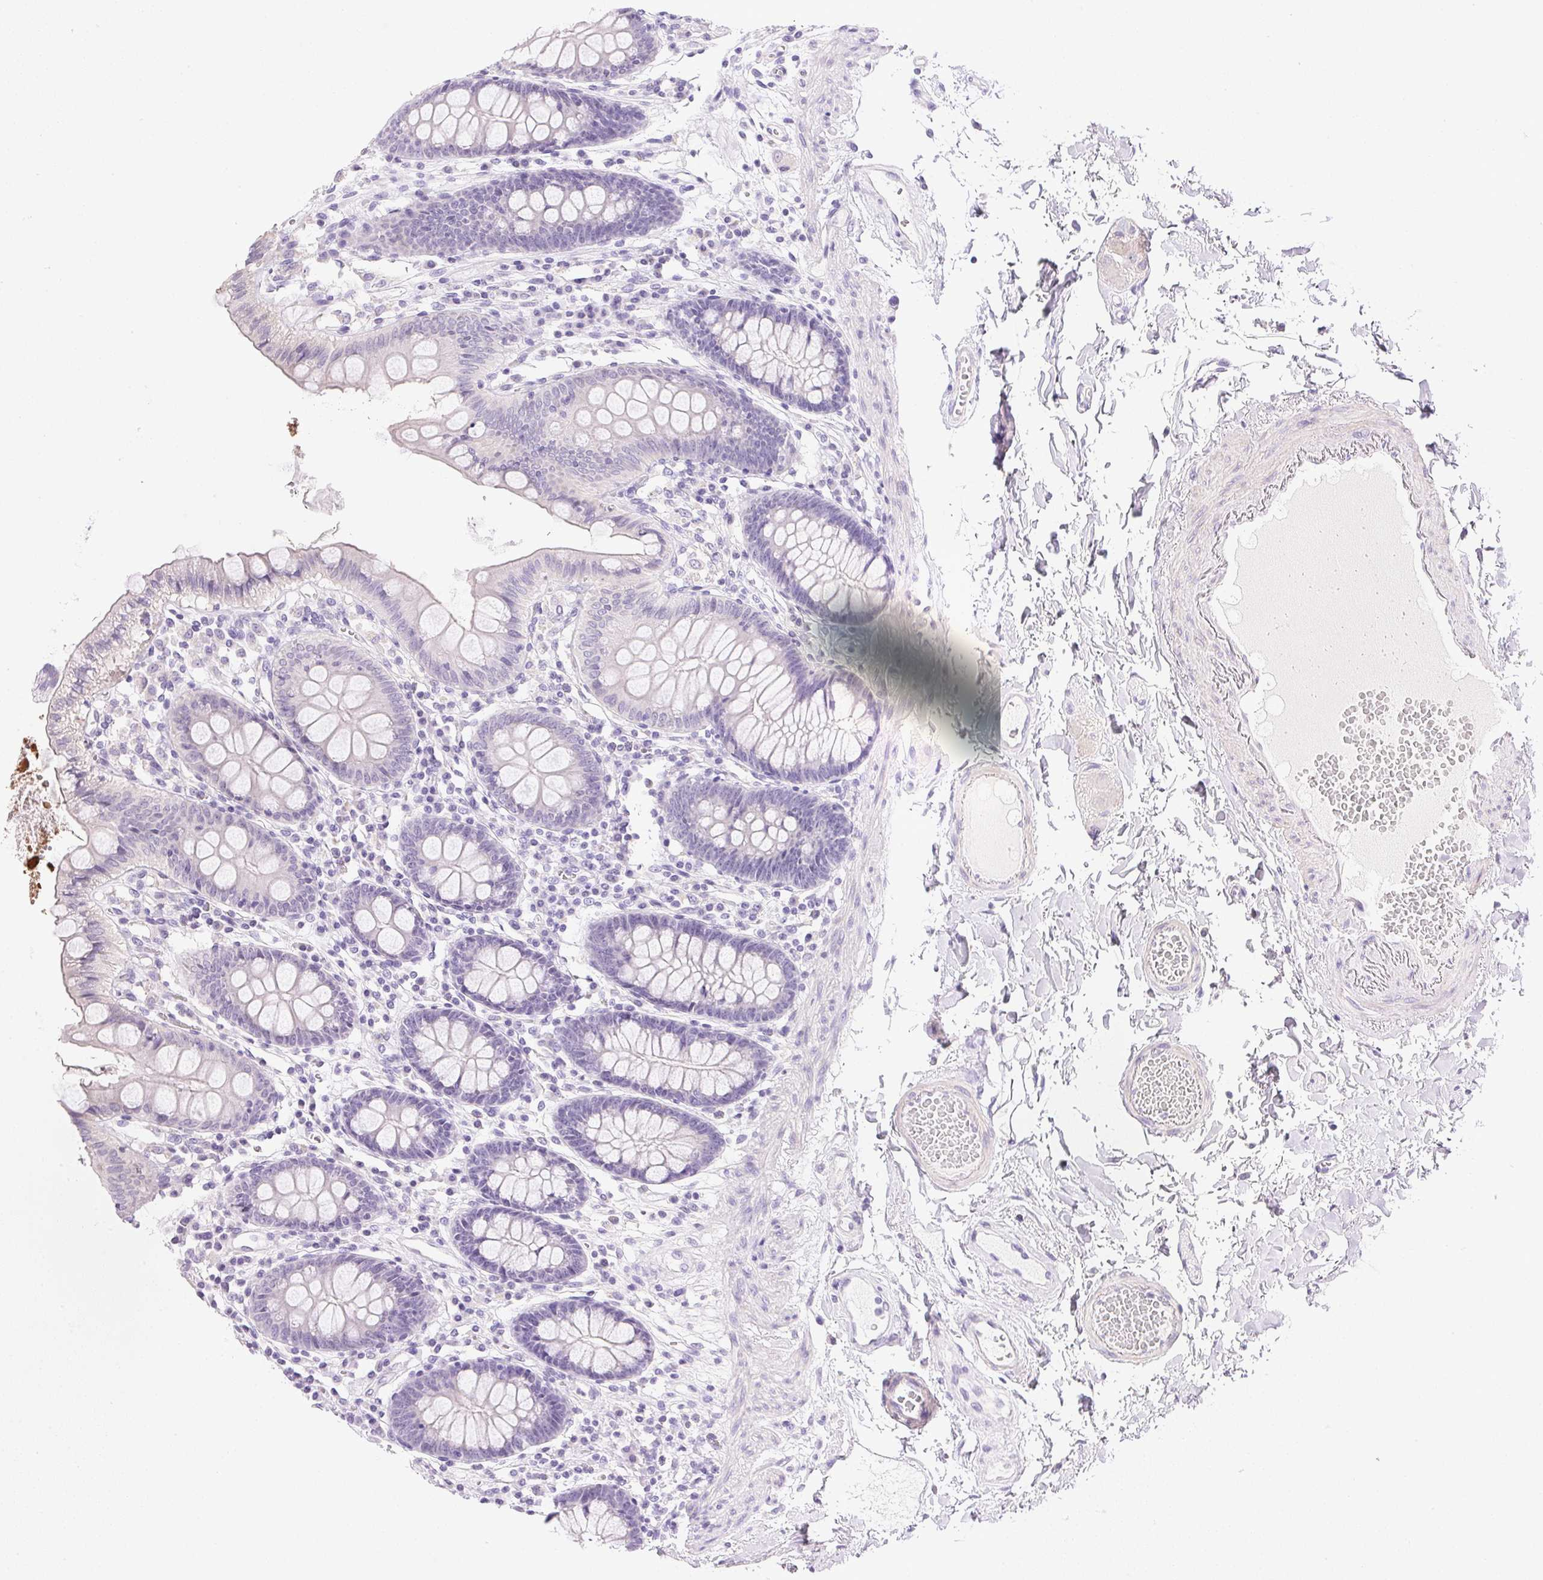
{"staining": {"intensity": "negative", "quantity": "none", "location": "none"}, "tissue": "colon", "cell_type": "Endothelial cells", "image_type": "normal", "snomed": [{"axis": "morphology", "description": "Normal tissue, NOS"}, {"axis": "topography", "description": "Colon"}], "caption": "A photomicrograph of human colon is negative for staining in endothelial cells. Nuclei are stained in blue.", "gene": "CTRL", "patient": {"sex": "male", "age": 84}}